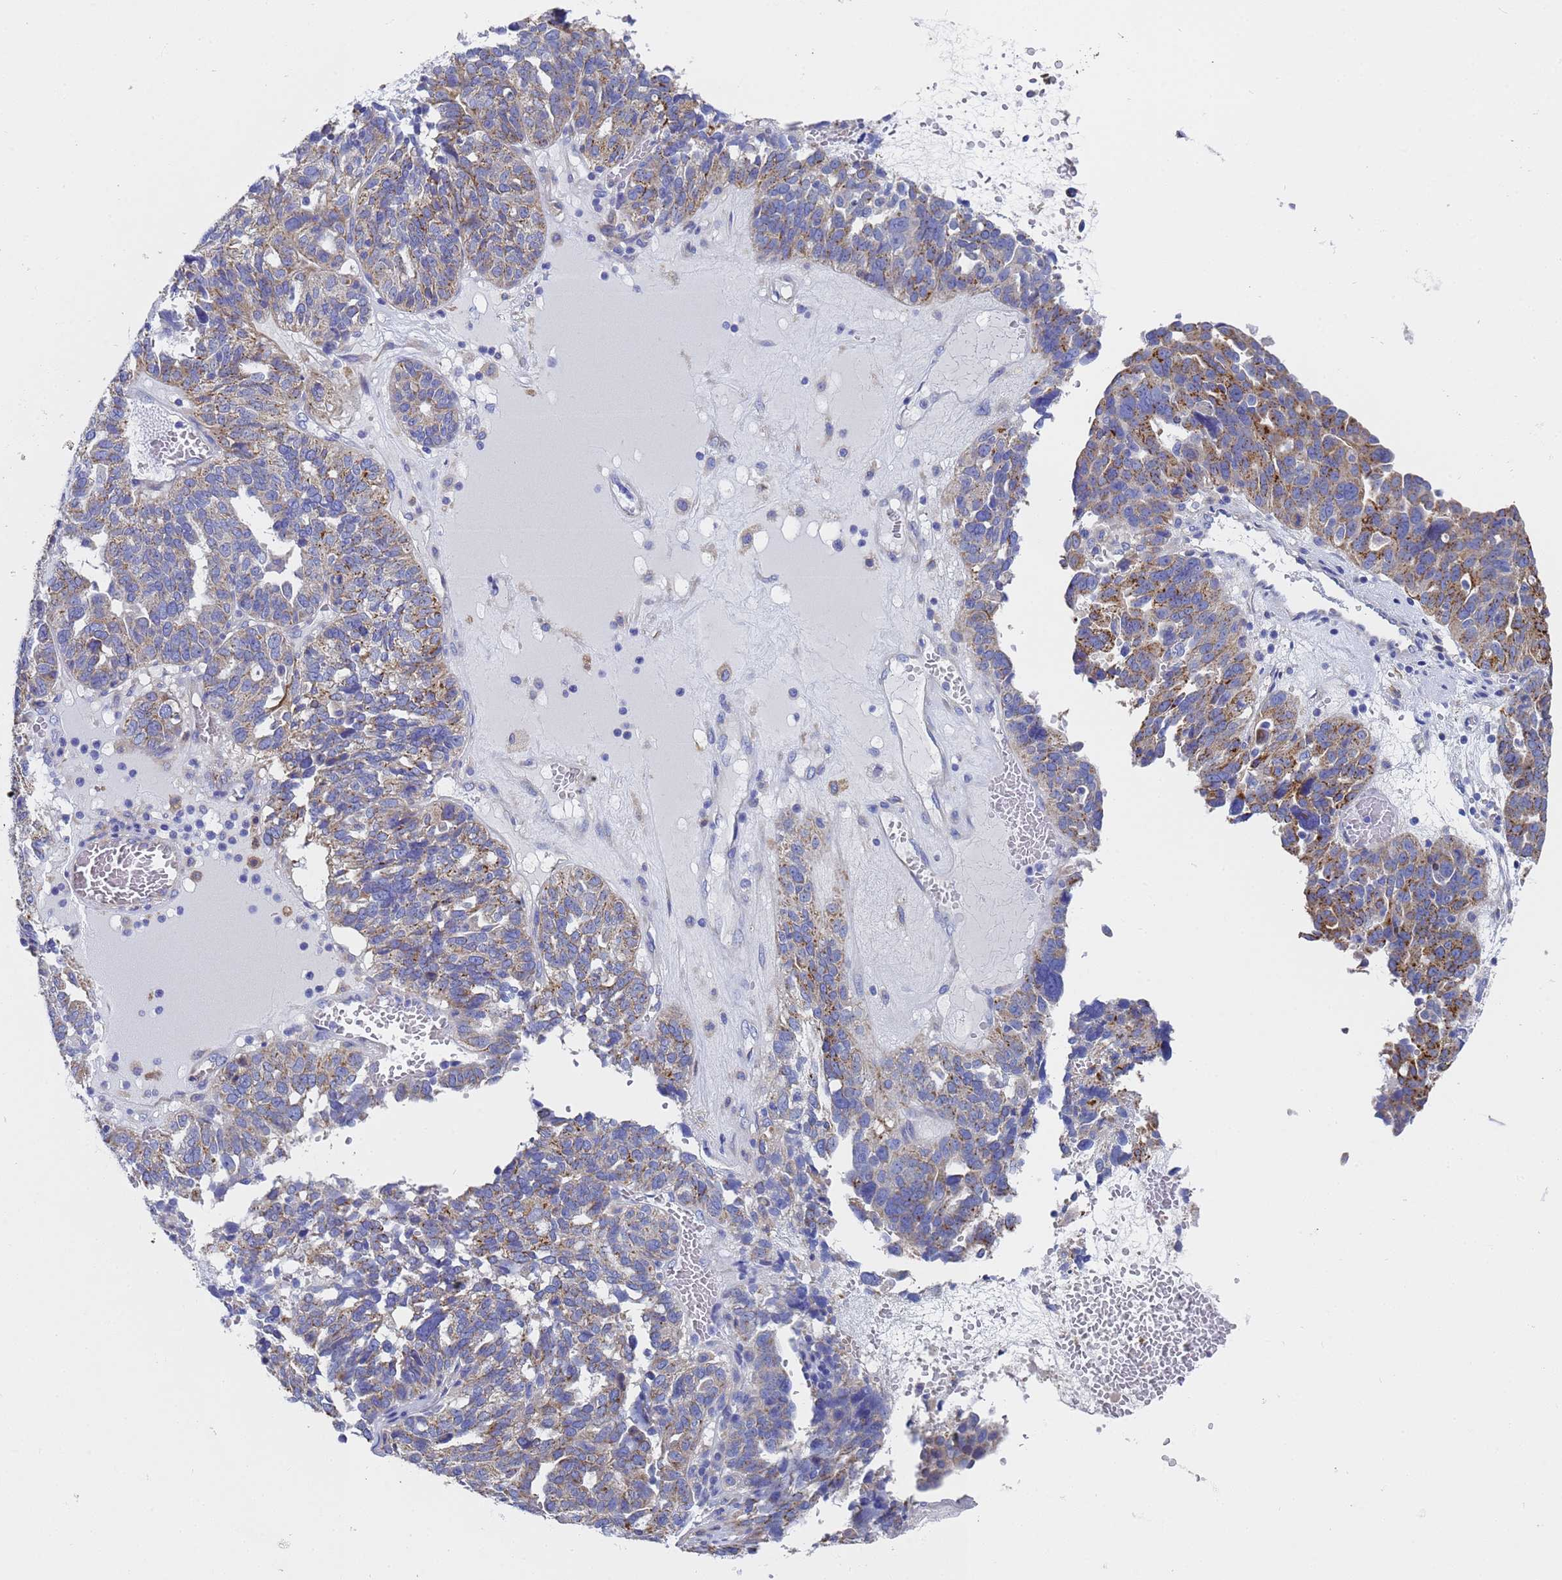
{"staining": {"intensity": "moderate", "quantity": "25%-75%", "location": "cytoplasmic/membranous"}, "tissue": "ovarian cancer", "cell_type": "Tumor cells", "image_type": "cancer", "snomed": [{"axis": "morphology", "description": "Cystadenocarcinoma, serous, NOS"}, {"axis": "topography", "description": "Ovary"}], "caption": "A high-resolution image shows immunohistochemistry staining of ovarian cancer, which reveals moderate cytoplasmic/membranous expression in about 25%-75% of tumor cells.", "gene": "TM4SF4", "patient": {"sex": "female", "age": 59}}